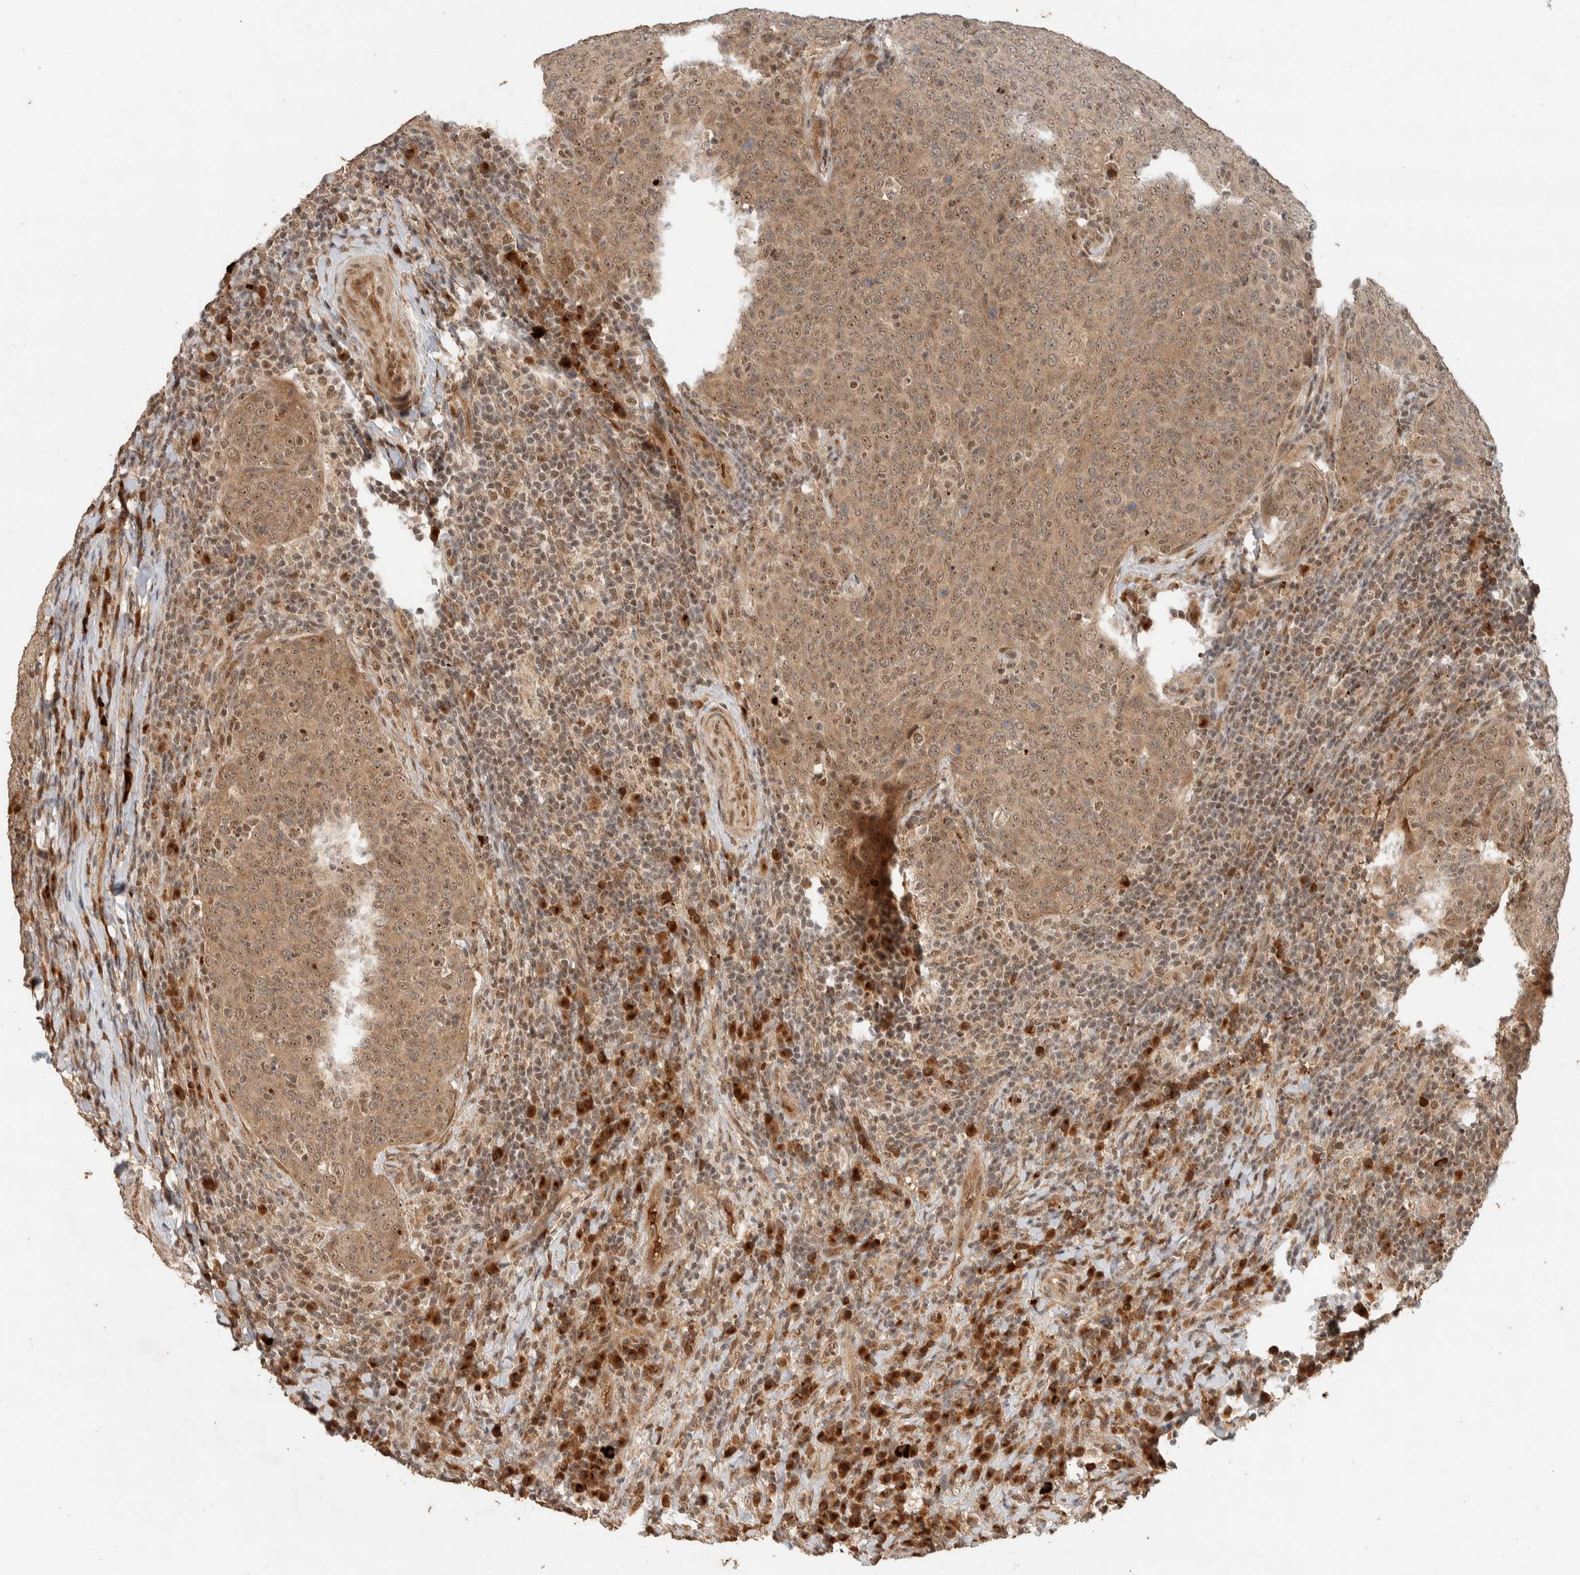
{"staining": {"intensity": "moderate", "quantity": ">75%", "location": "cytoplasmic/membranous,nuclear"}, "tissue": "head and neck cancer", "cell_type": "Tumor cells", "image_type": "cancer", "snomed": [{"axis": "morphology", "description": "Squamous cell carcinoma, NOS"}, {"axis": "morphology", "description": "Squamous cell carcinoma, metastatic, NOS"}, {"axis": "topography", "description": "Lymph node"}, {"axis": "topography", "description": "Head-Neck"}], "caption": "Protein analysis of head and neck squamous cell carcinoma tissue displays moderate cytoplasmic/membranous and nuclear positivity in about >75% of tumor cells.", "gene": "ZBTB2", "patient": {"sex": "male", "age": 62}}